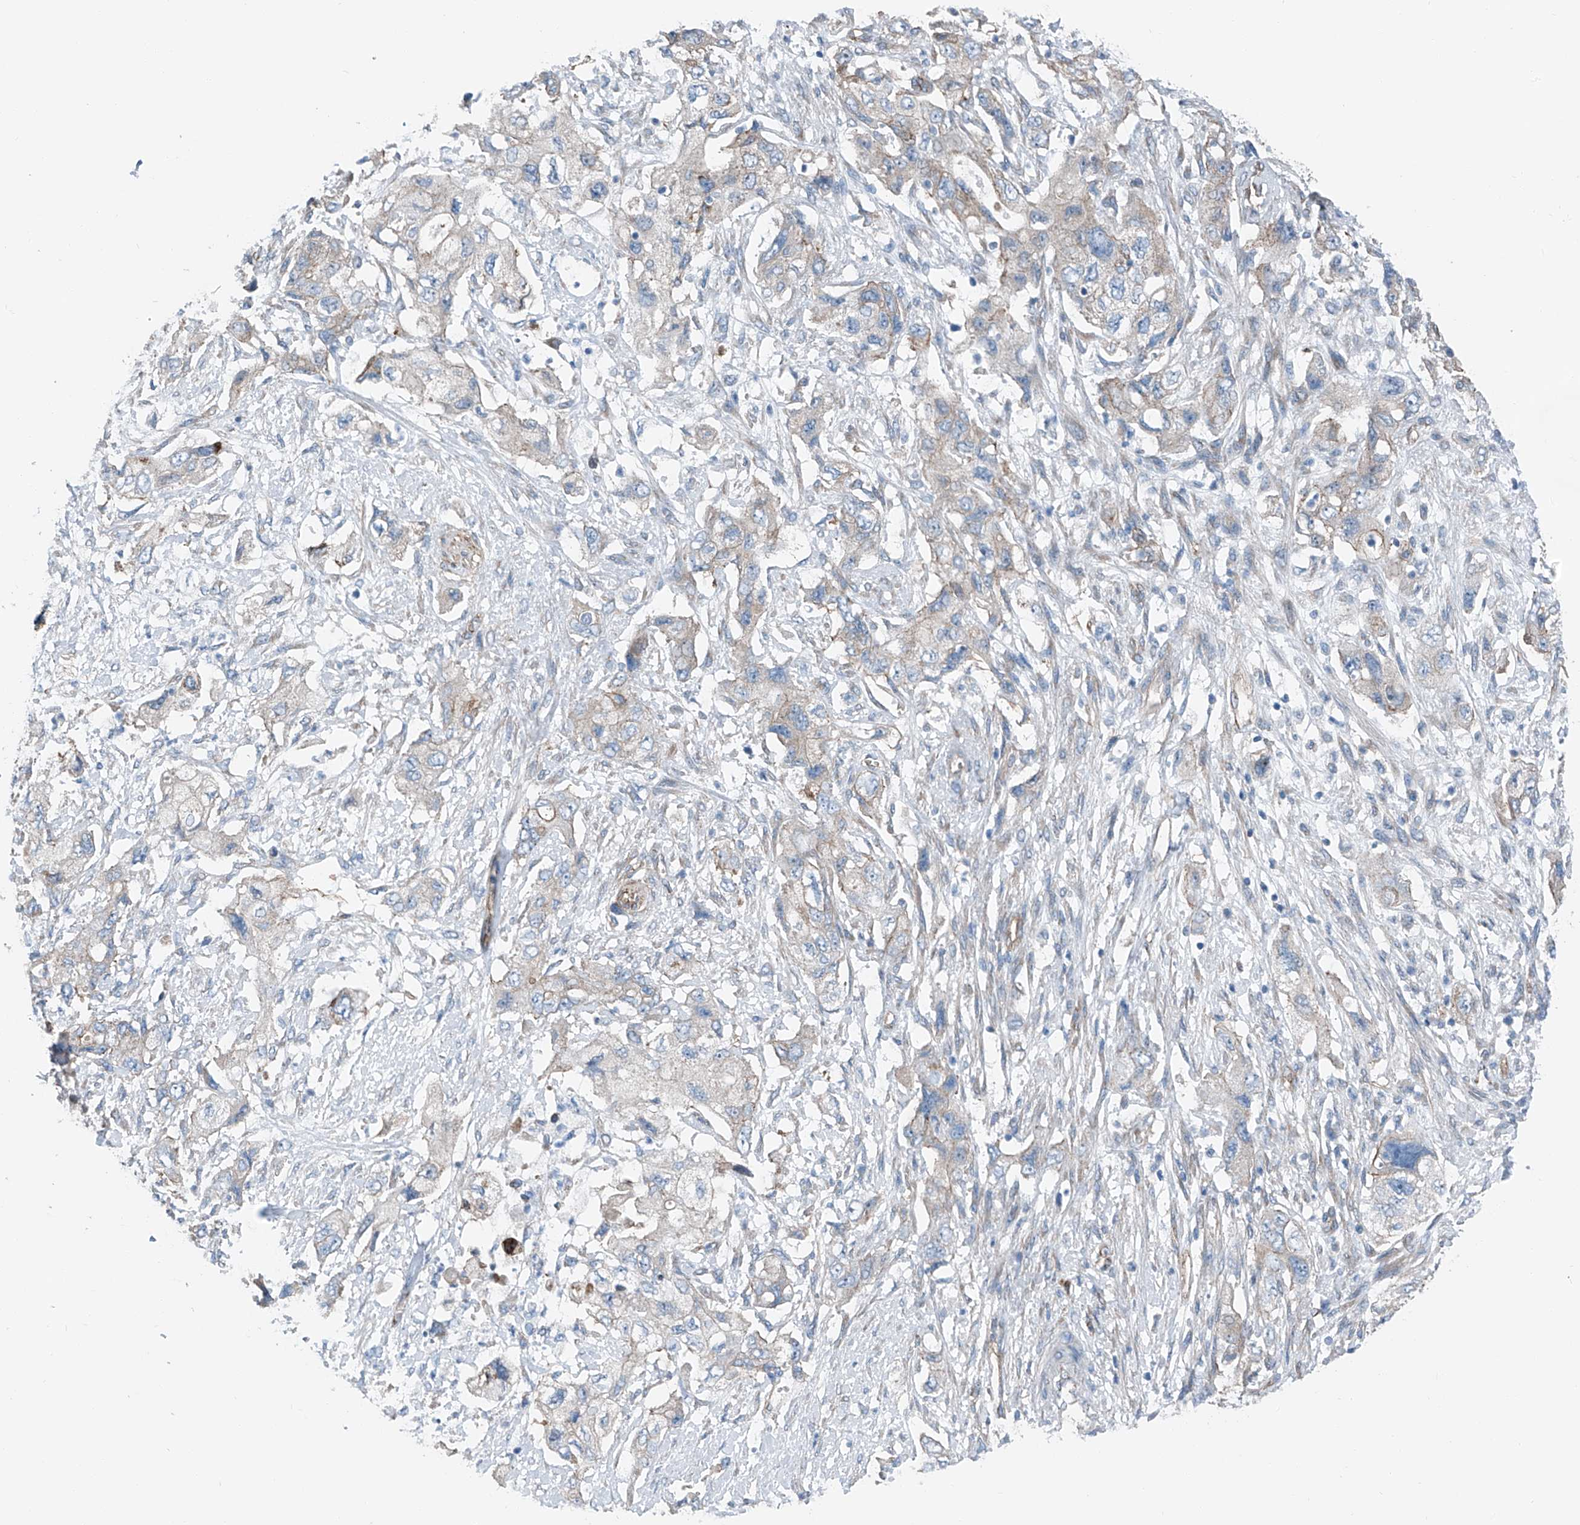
{"staining": {"intensity": "strong", "quantity": "25%-75%", "location": "cytoplasmic/membranous"}, "tissue": "pancreatic cancer", "cell_type": "Tumor cells", "image_type": "cancer", "snomed": [{"axis": "morphology", "description": "Adenocarcinoma, NOS"}, {"axis": "topography", "description": "Pancreas"}], "caption": "This is a micrograph of immunohistochemistry (IHC) staining of pancreatic adenocarcinoma, which shows strong positivity in the cytoplasmic/membranous of tumor cells.", "gene": "THEMIS2", "patient": {"sex": "female", "age": 73}}